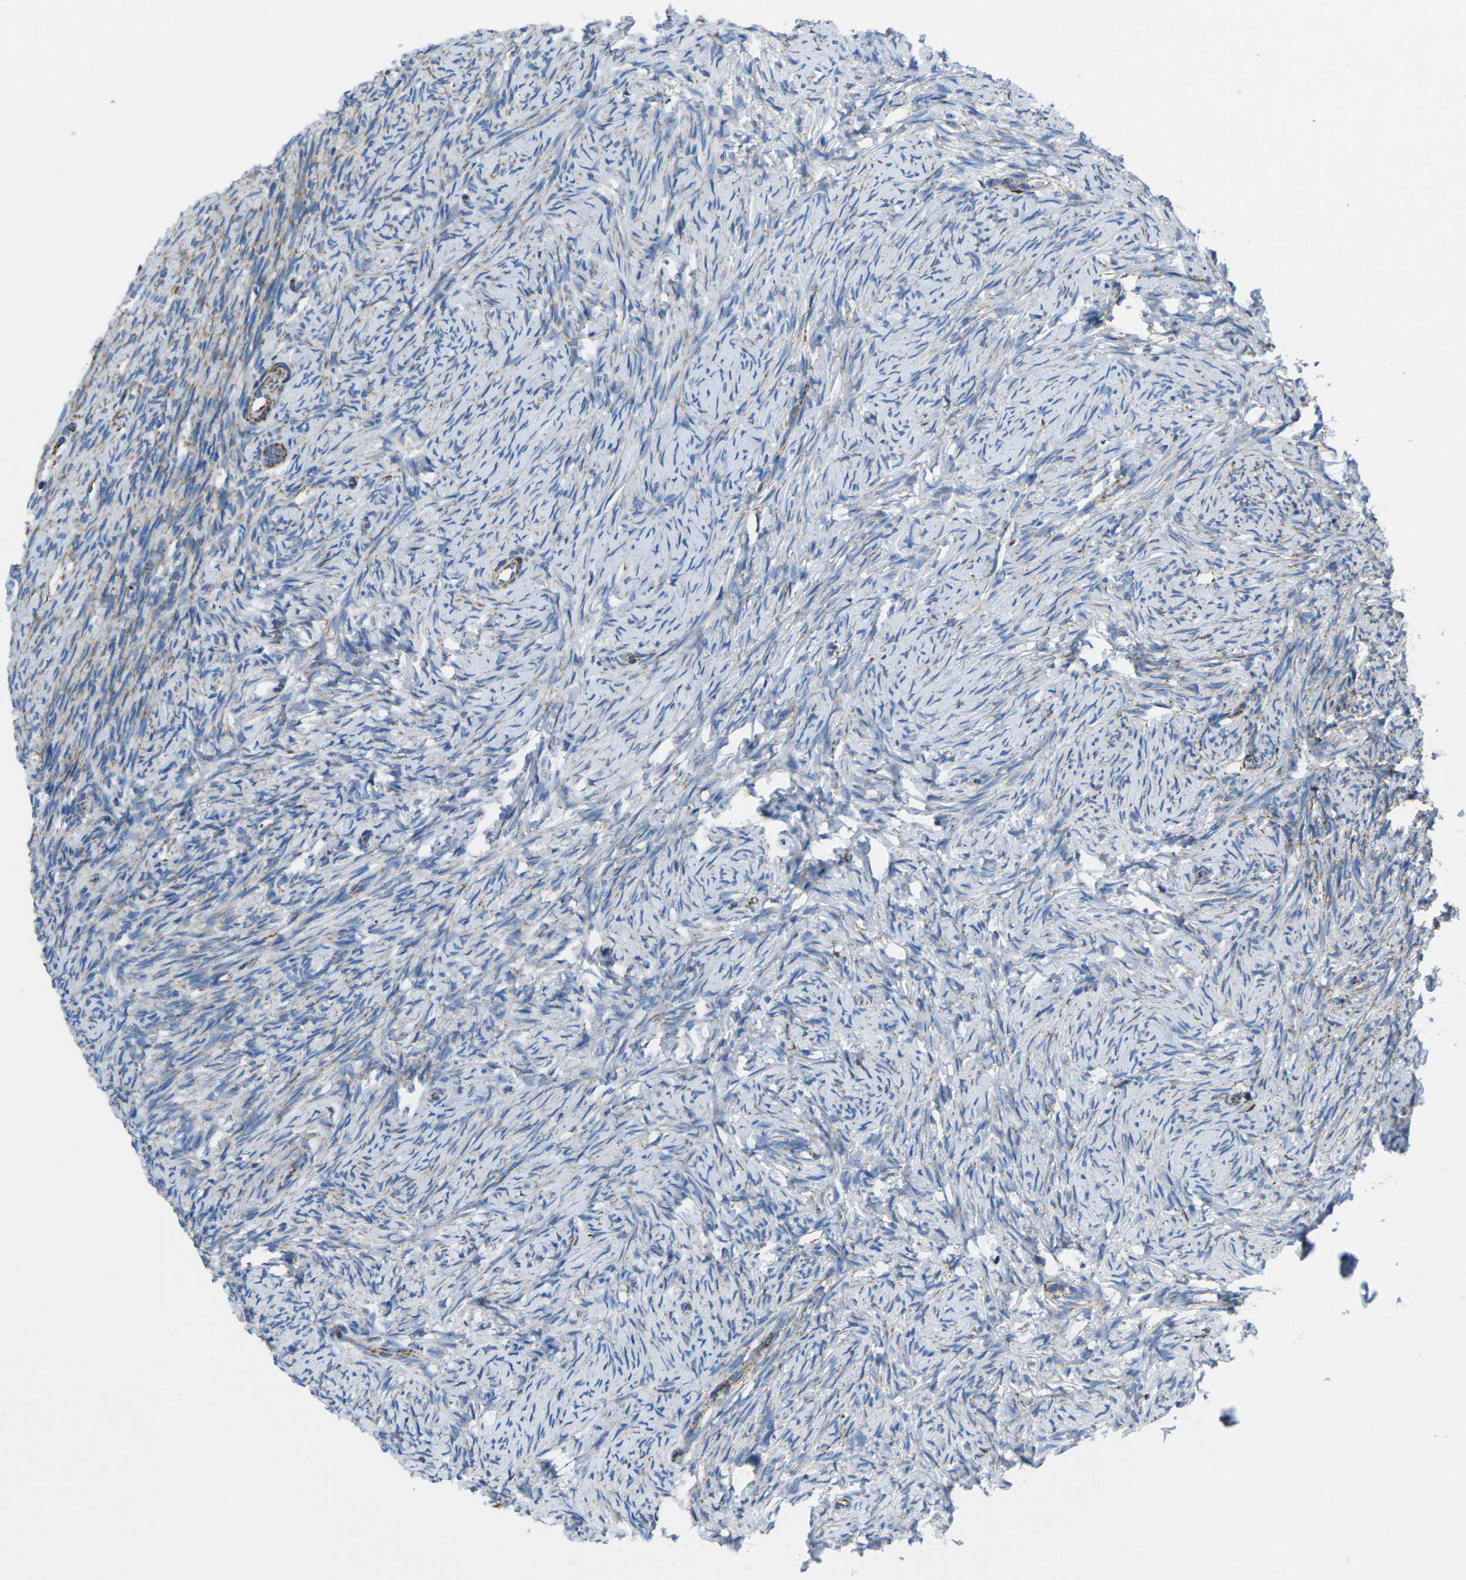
{"staining": {"intensity": "strong", "quantity": ">75%", "location": "cytoplasmic/membranous"}, "tissue": "ovary", "cell_type": "Follicle cells", "image_type": "normal", "snomed": [{"axis": "morphology", "description": "Normal tissue, NOS"}, {"axis": "topography", "description": "Ovary"}], "caption": "Protein expression analysis of unremarkable ovary displays strong cytoplasmic/membranous staining in about >75% of follicle cells. The staining was performed using DAB, with brown indicating positive protein expression. Nuclei are stained blue with hematoxylin.", "gene": "MT", "patient": {"sex": "female", "age": 33}}